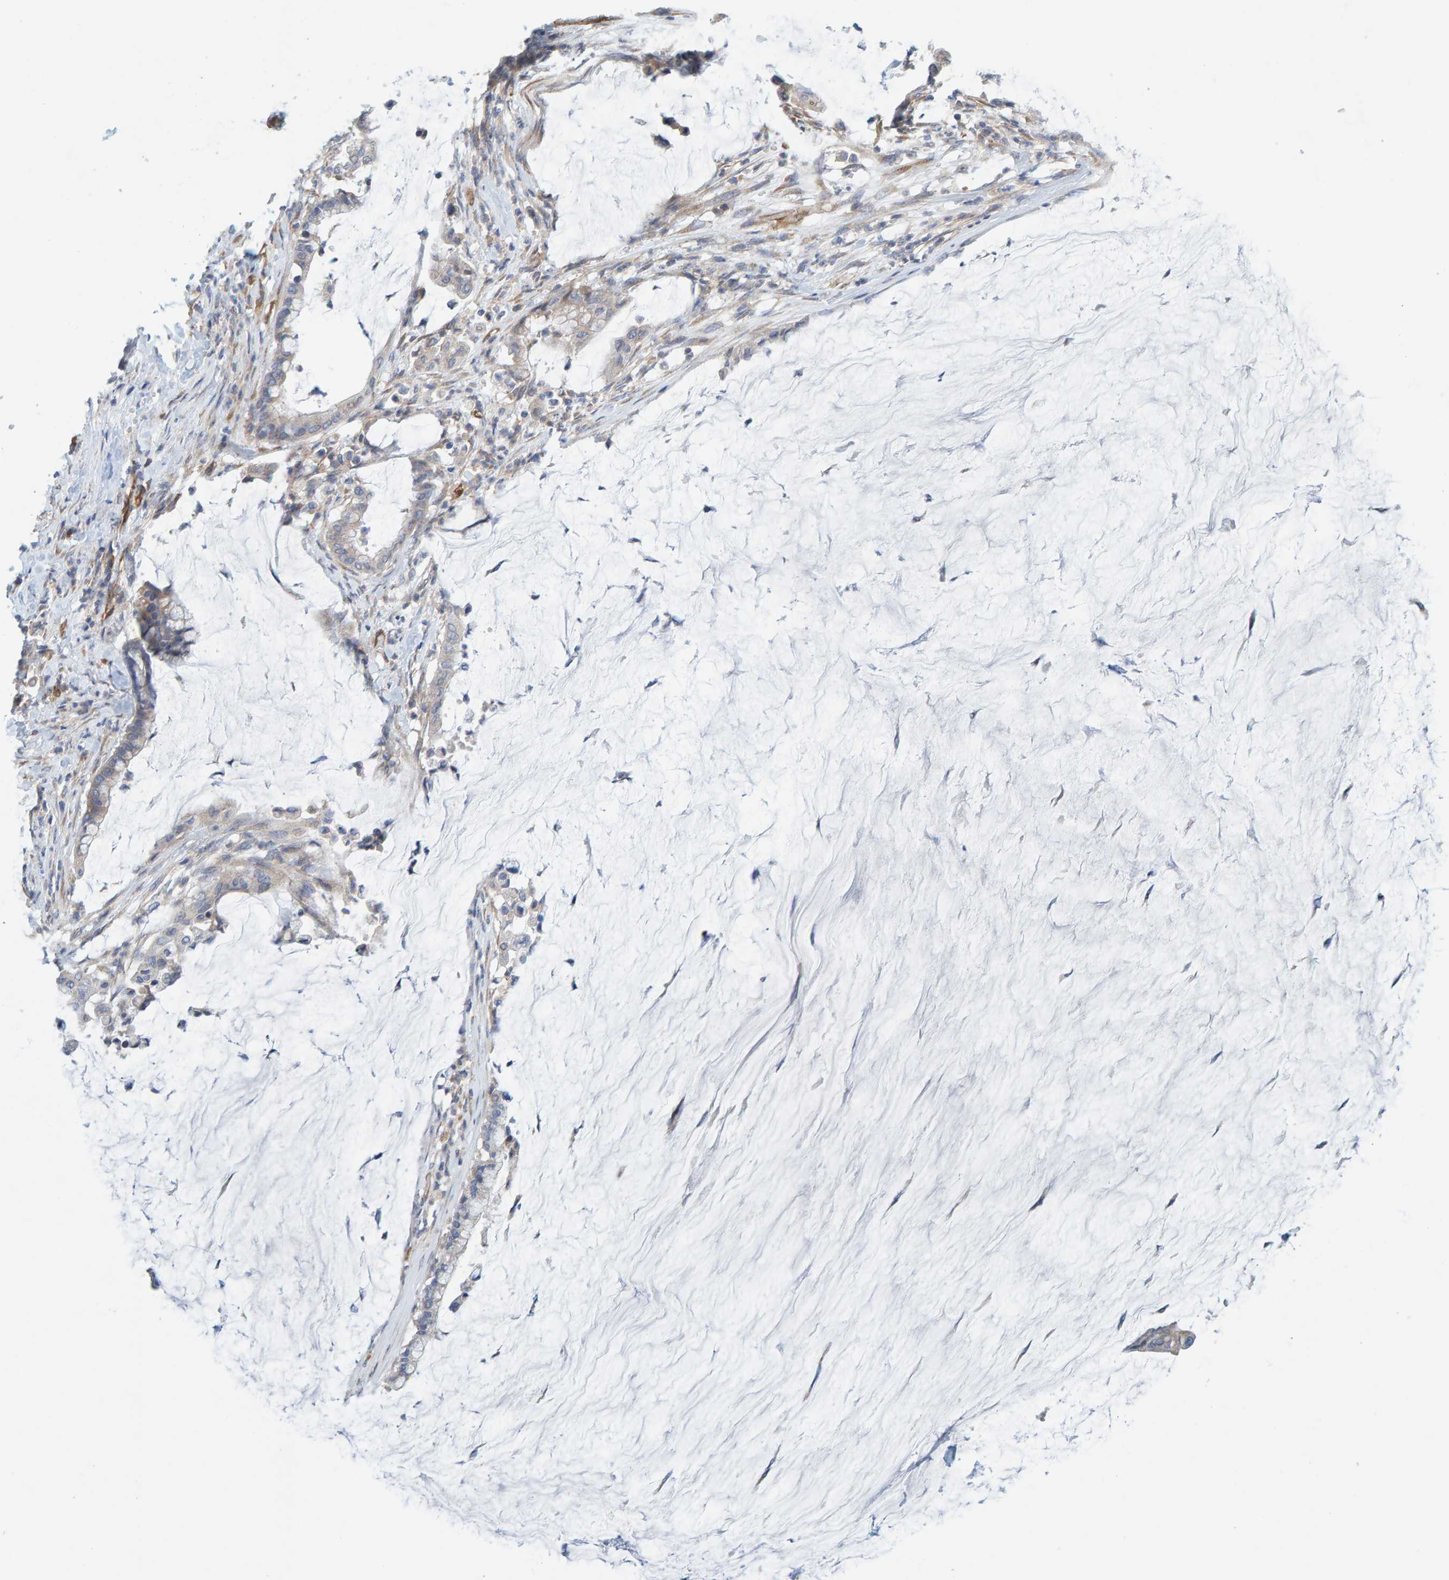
{"staining": {"intensity": "negative", "quantity": "none", "location": "none"}, "tissue": "pancreatic cancer", "cell_type": "Tumor cells", "image_type": "cancer", "snomed": [{"axis": "morphology", "description": "Adenocarcinoma, NOS"}, {"axis": "topography", "description": "Pancreas"}], "caption": "Immunohistochemistry image of neoplastic tissue: human pancreatic adenocarcinoma stained with DAB demonstrates no significant protein positivity in tumor cells. (DAB (3,3'-diaminobenzidine) immunohistochemistry, high magnification).", "gene": "PRKD2", "patient": {"sex": "male", "age": 41}}